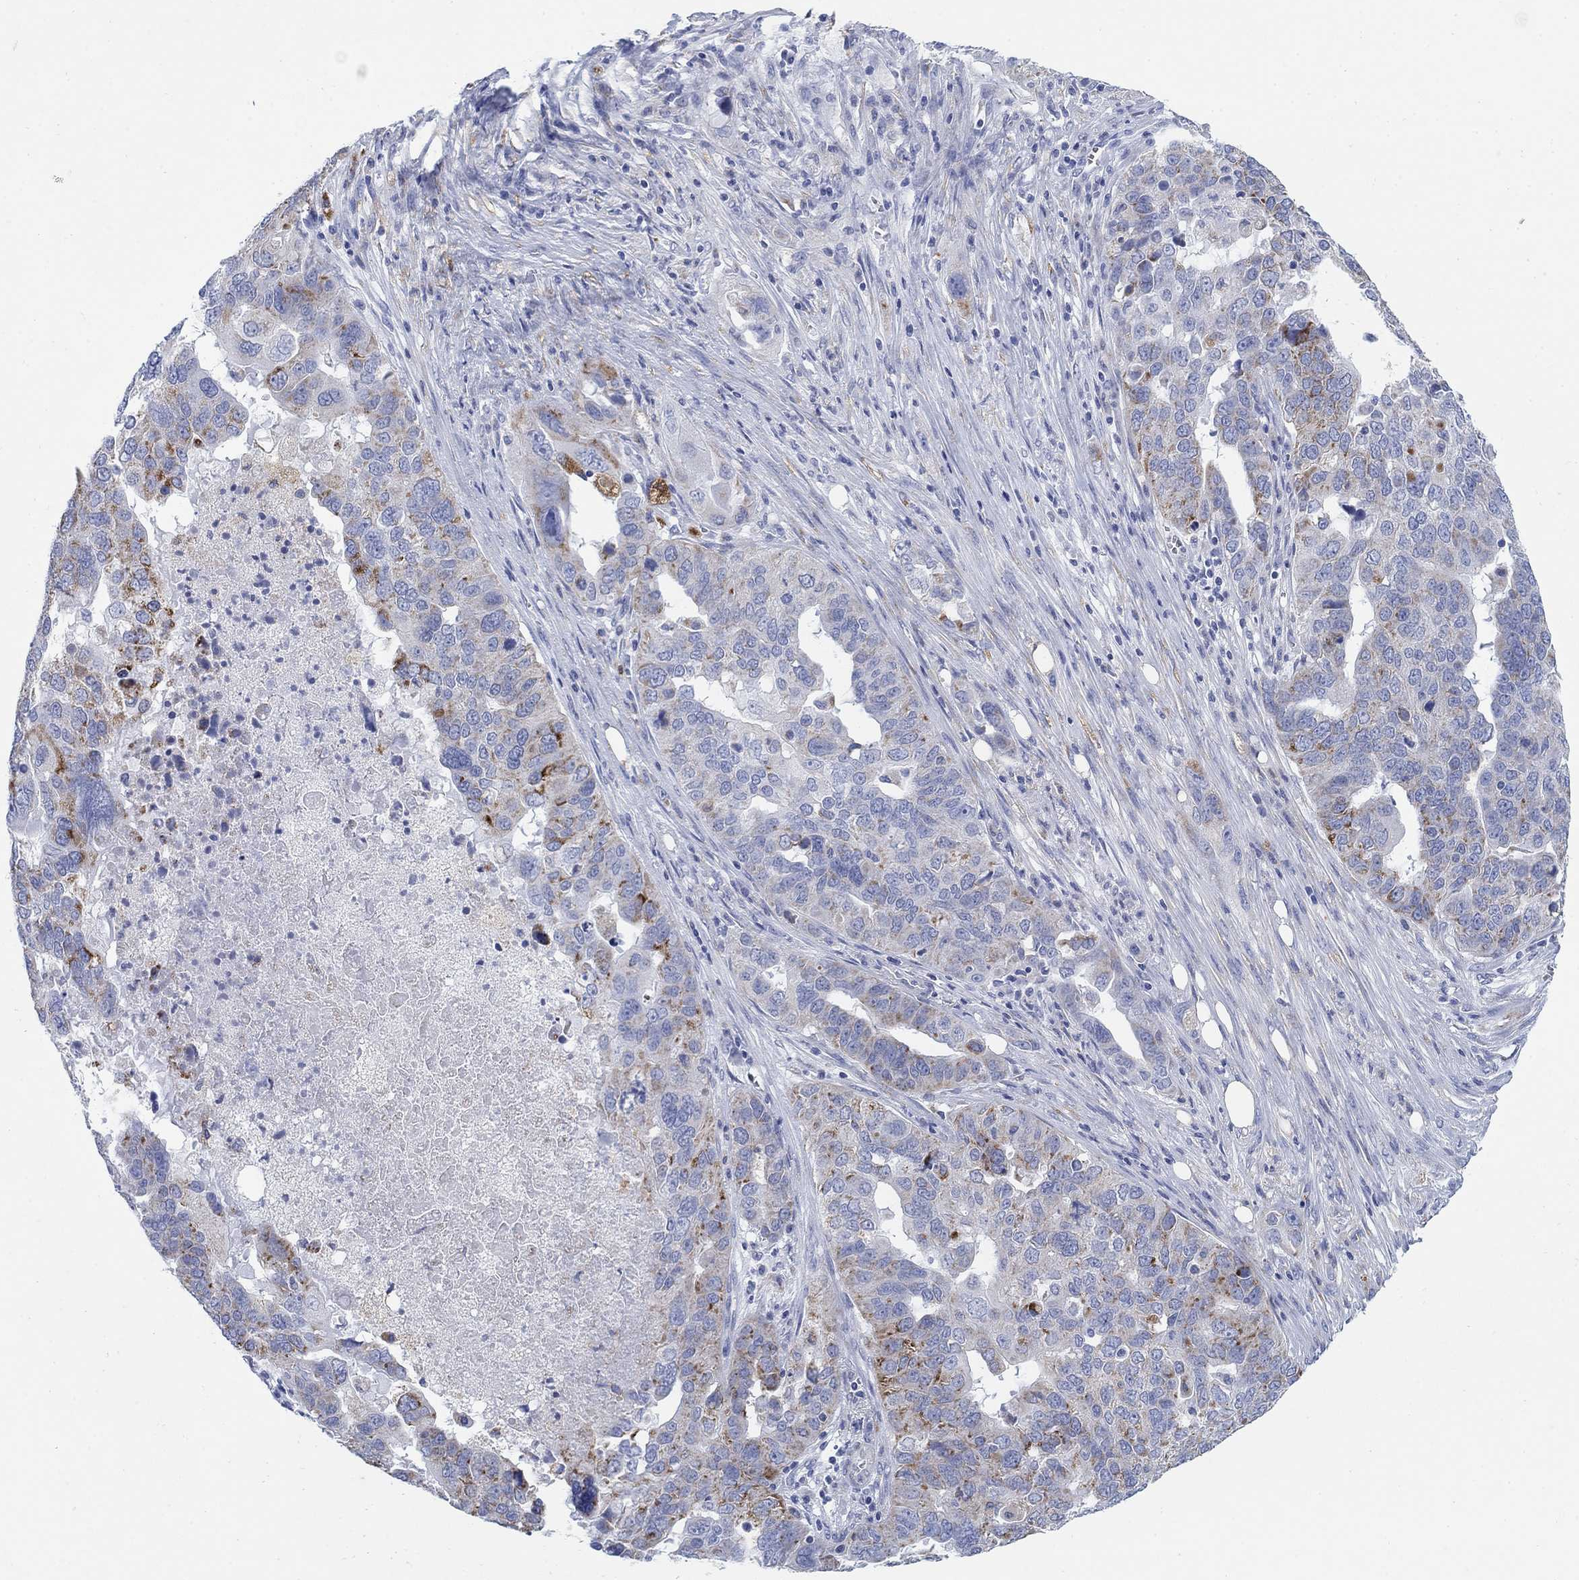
{"staining": {"intensity": "negative", "quantity": "none", "location": "none"}, "tissue": "ovarian cancer", "cell_type": "Tumor cells", "image_type": "cancer", "snomed": [{"axis": "morphology", "description": "Carcinoma, endometroid"}, {"axis": "topography", "description": "Soft tissue"}, {"axis": "topography", "description": "Ovary"}], "caption": "IHC histopathology image of neoplastic tissue: human ovarian cancer (endometroid carcinoma) stained with DAB demonstrates no significant protein positivity in tumor cells.", "gene": "SCCPDH", "patient": {"sex": "female", "age": 52}}